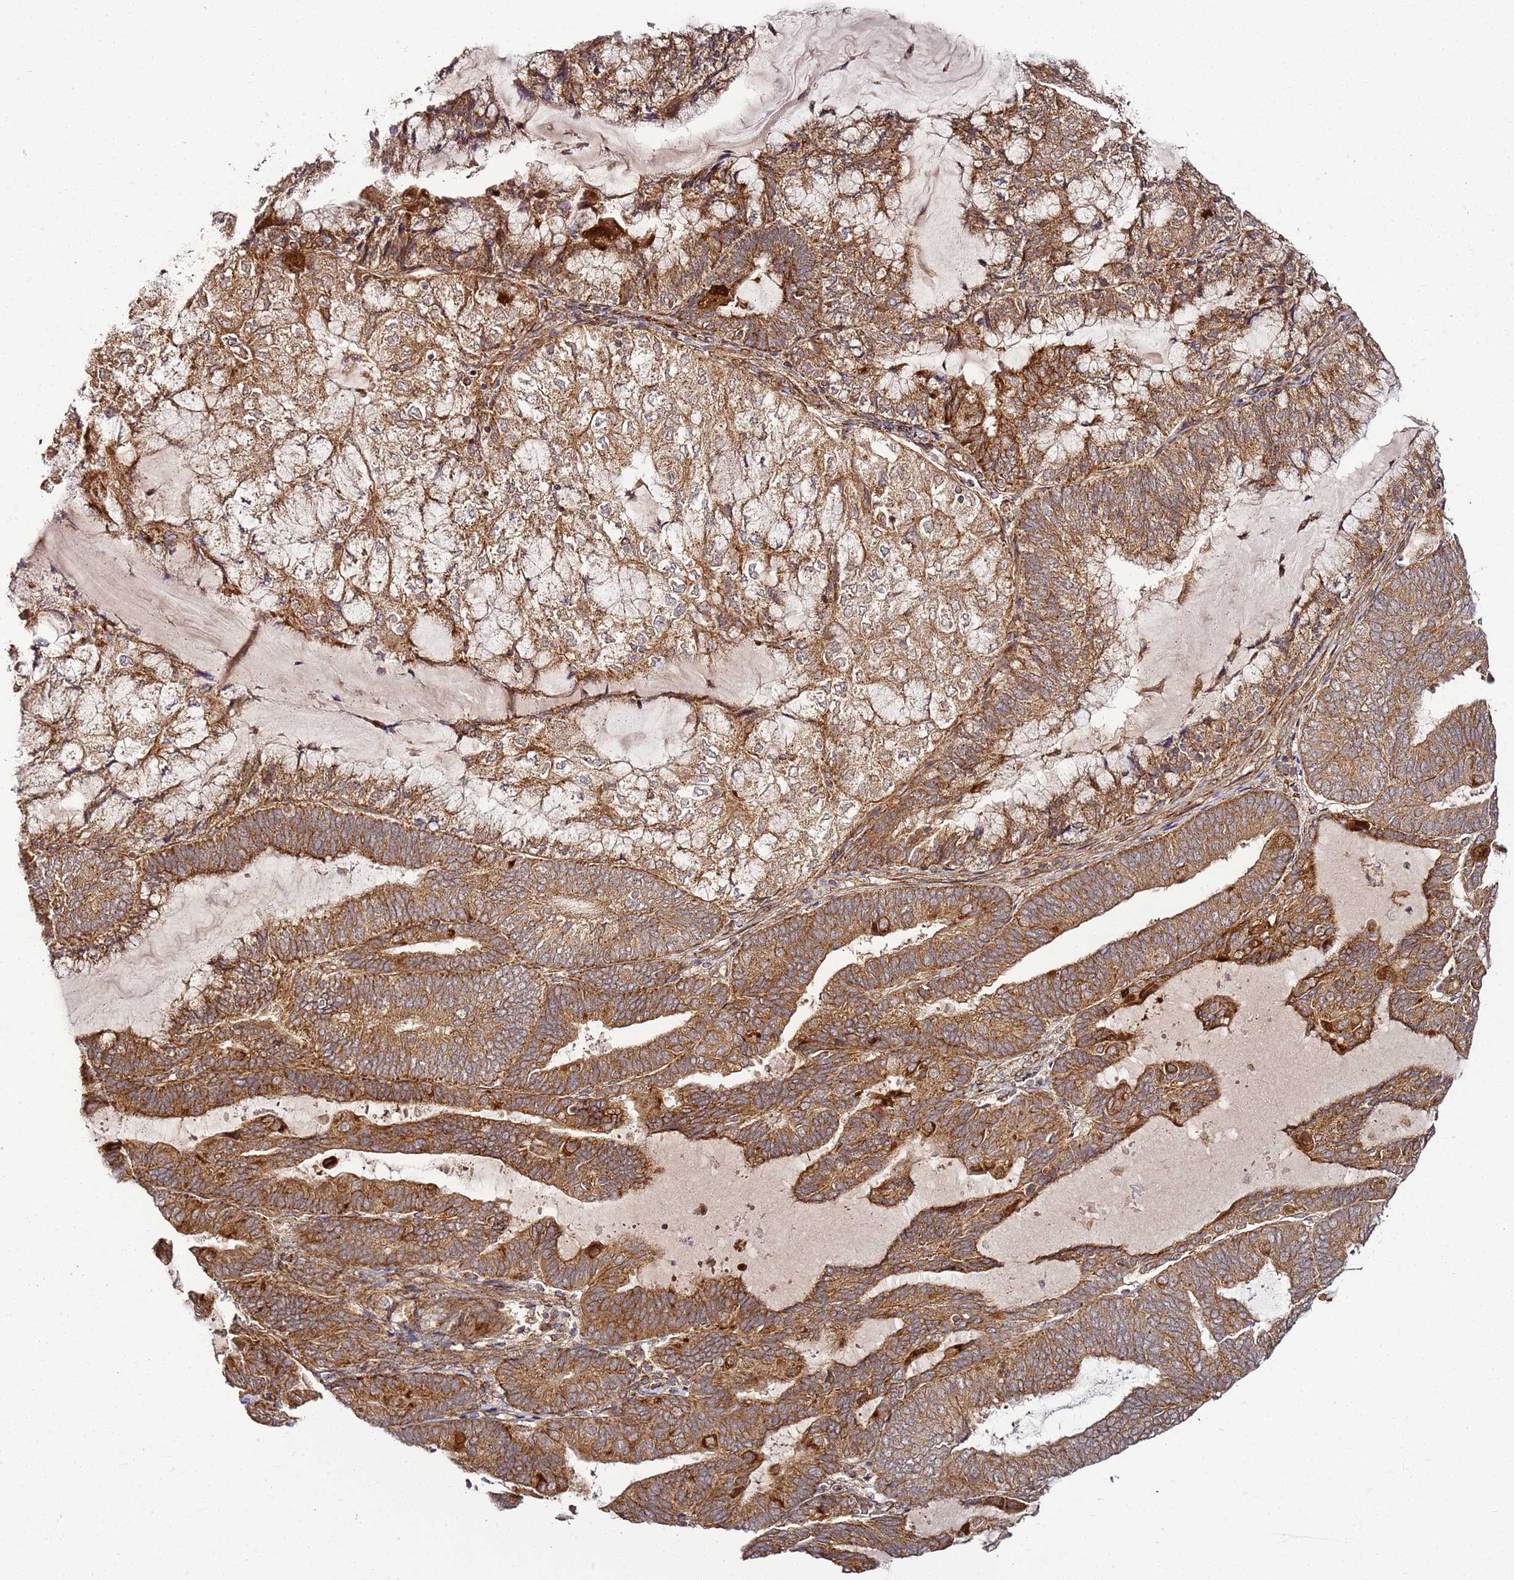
{"staining": {"intensity": "strong", "quantity": ">75%", "location": "cytoplasmic/membranous"}, "tissue": "endometrial cancer", "cell_type": "Tumor cells", "image_type": "cancer", "snomed": [{"axis": "morphology", "description": "Adenocarcinoma, NOS"}, {"axis": "topography", "description": "Endometrium"}], "caption": "A histopathology image showing strong cytoplasmic/membranous positivity in approximately >75% of tumor cells in adenocarcinoma (endometrial), as visualized by brown immunohistochemical staining.", "gene": "TM2D2", "patient": {"sex": "female", "age": 81}}